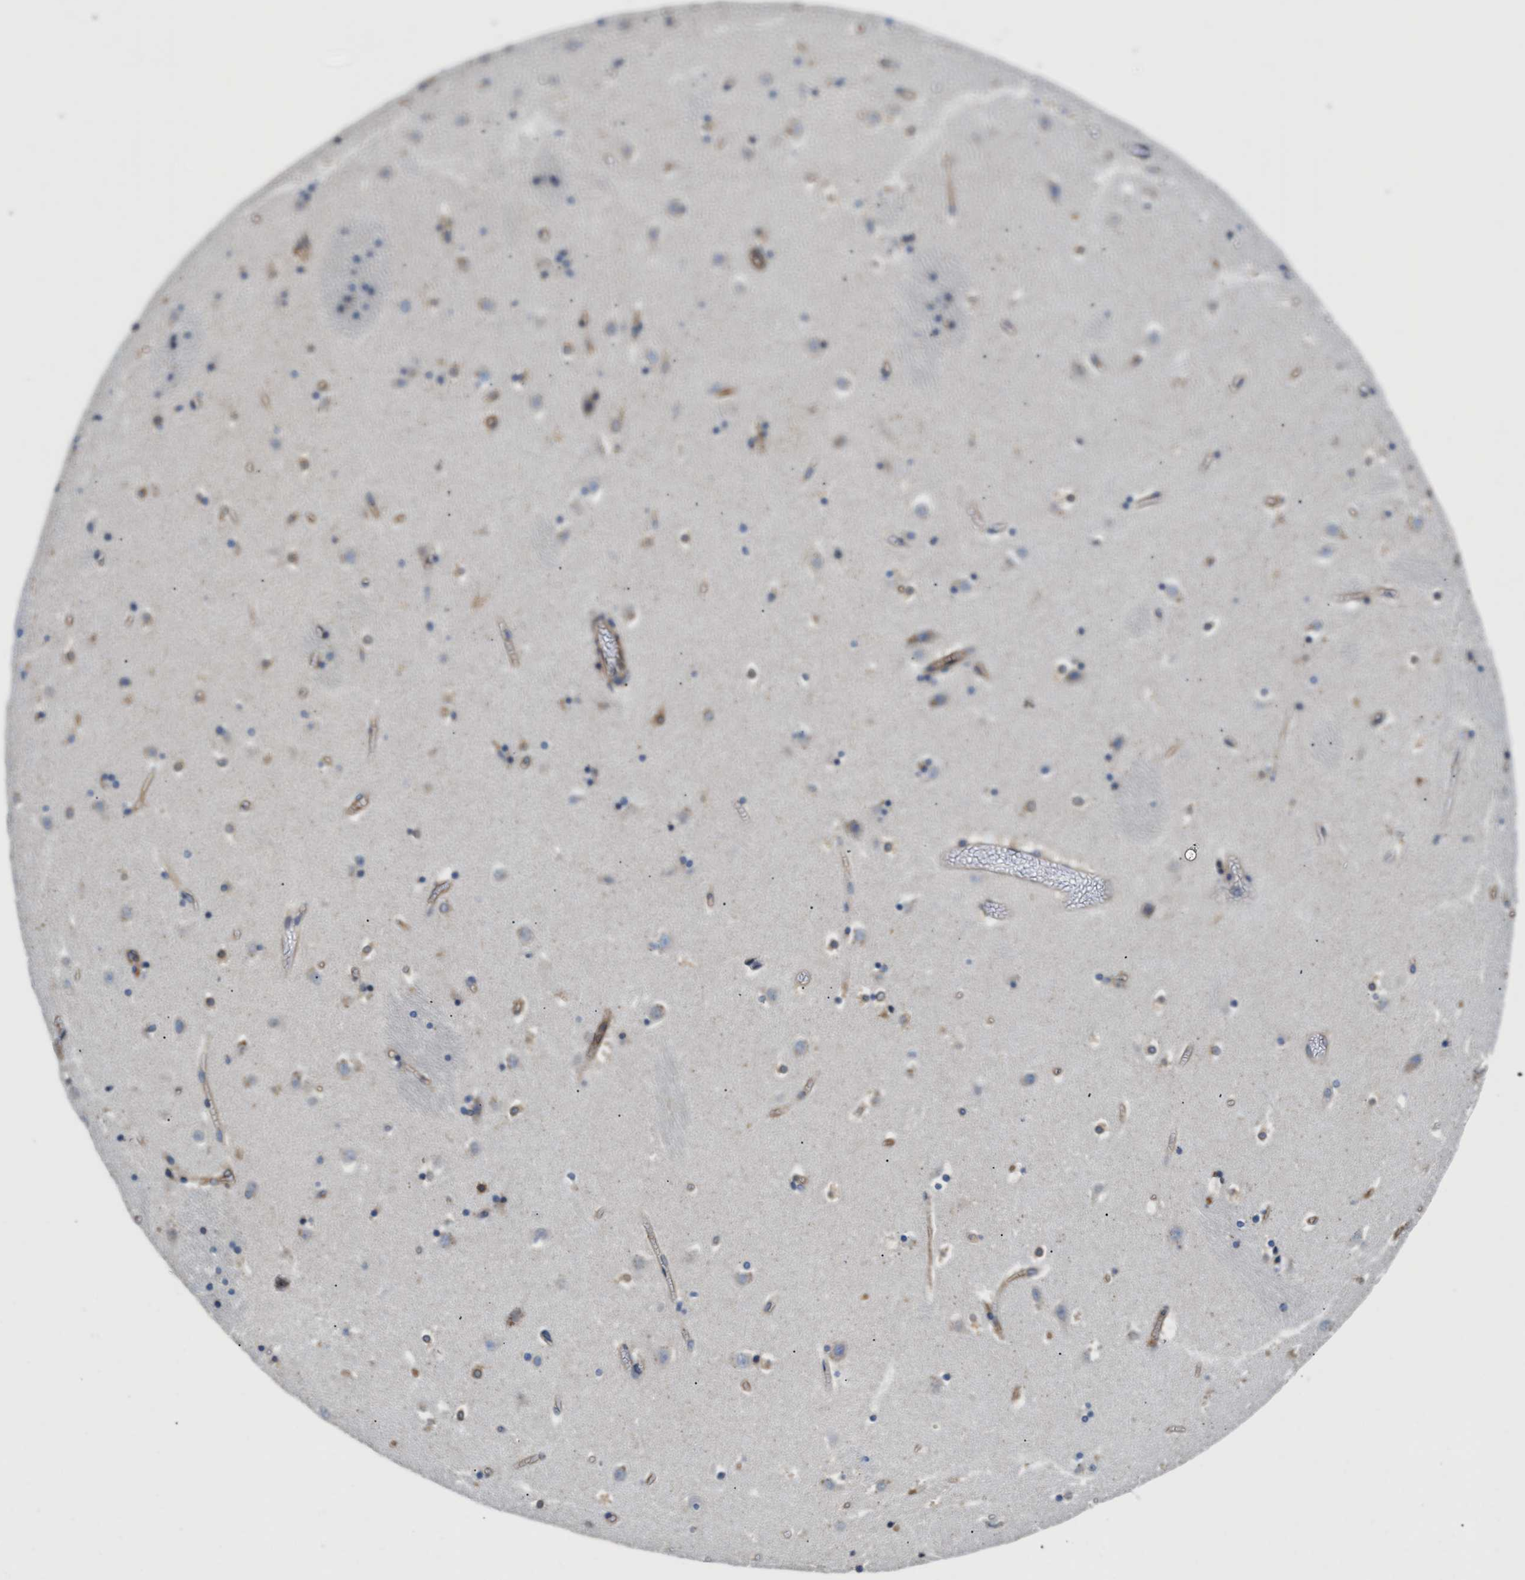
{"staining": {"intensity": "moderate", "quantity": "<25%", "location": "cytoplasmic/membranous"}, "tissue": "caudate", "cell_type": "Glial cells", "image_type": "normal", "snomed": [{"axis": "morphology", "description": "Normal tissue, NOS"}, {"axis": "topography", "description": "Lateral ventricle wall"}], "caption": "Human caudate stained for a protein (brown) exhibits moderate cytoplasmic/membranous positive staining in approximately <25% of glial cells.", "gene": "HSD17B12", "patient": {"sex": "male", "age": 45}}